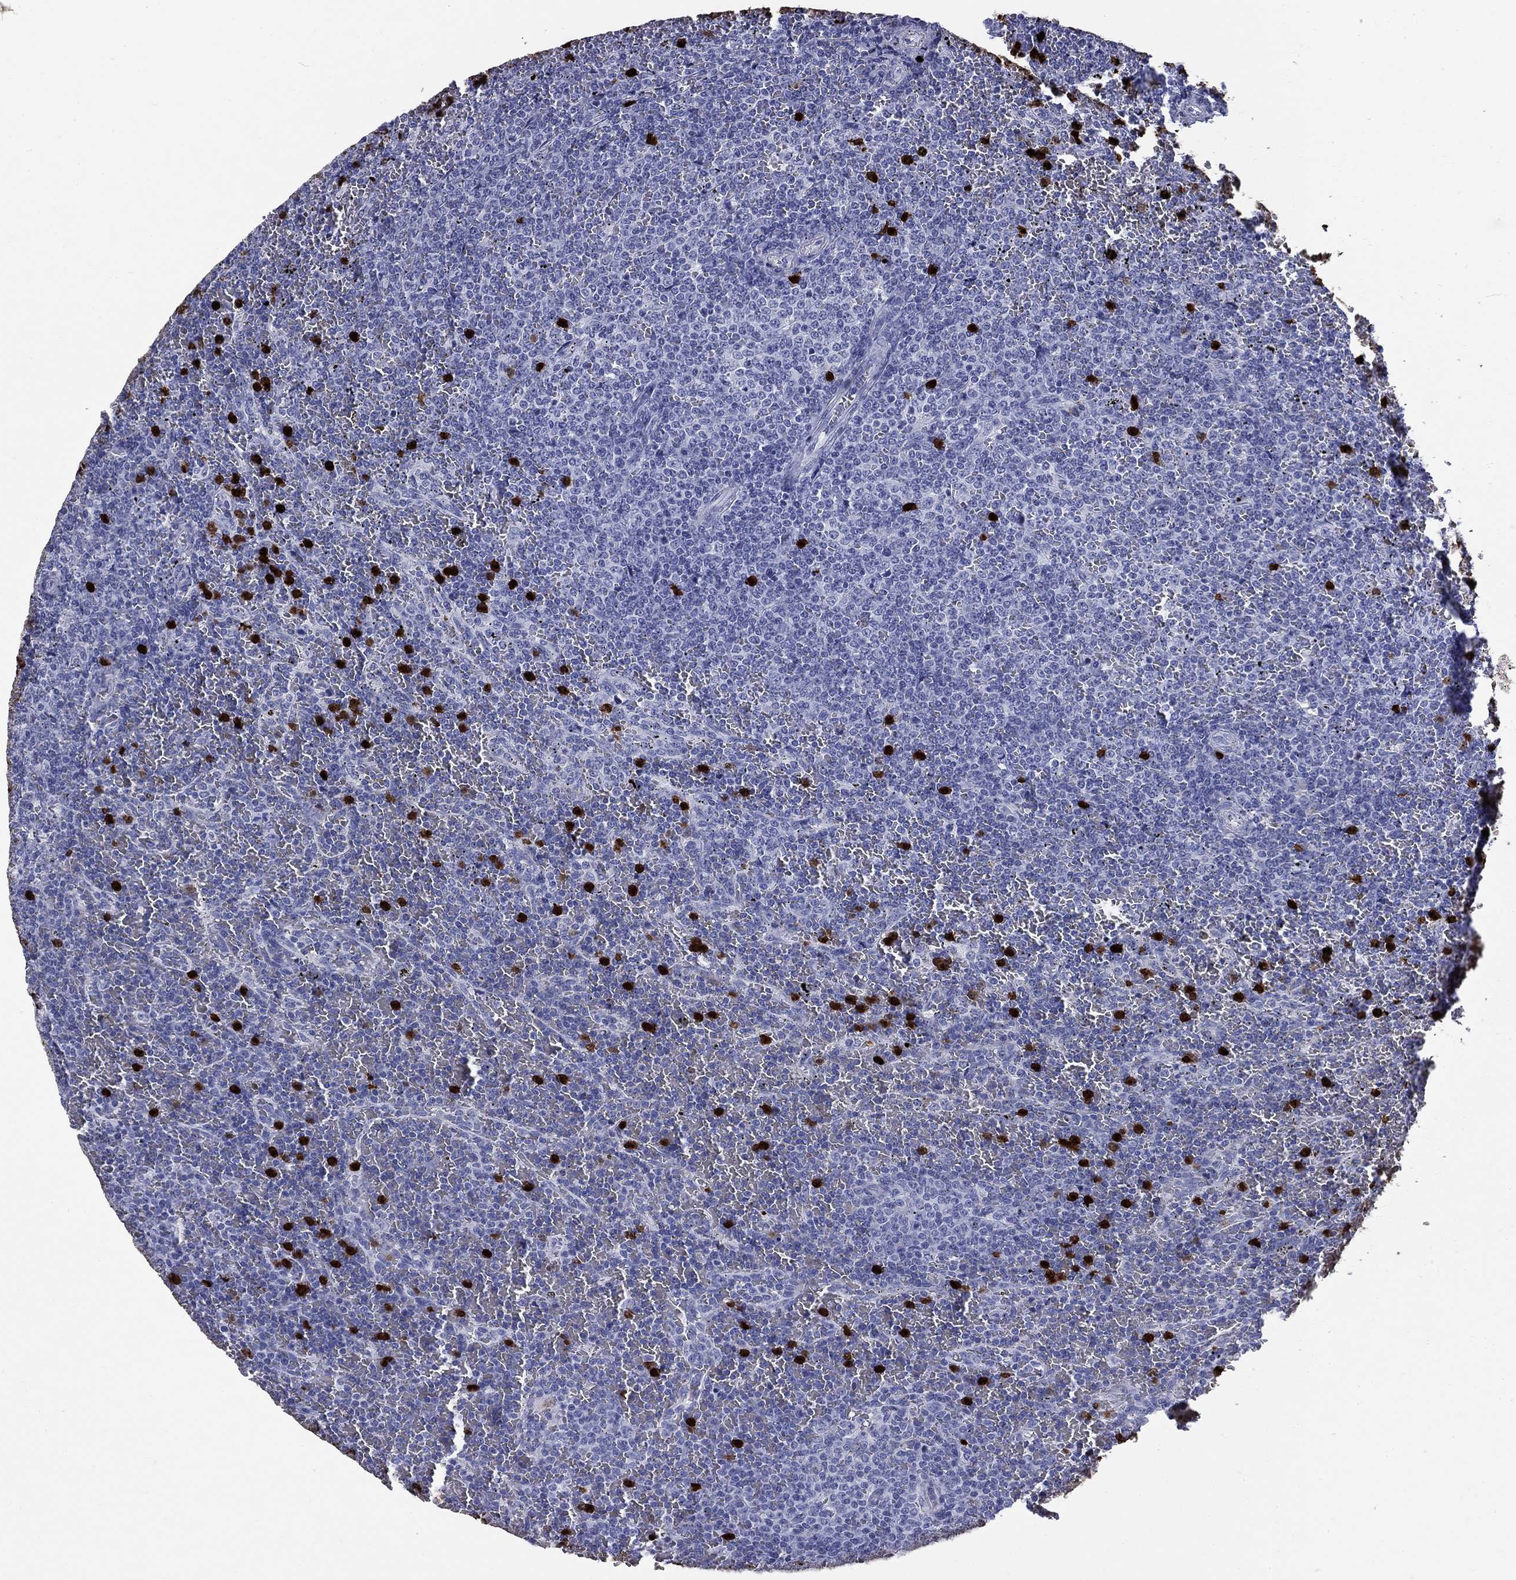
{"staining": {"intensity": "negative", "quantity": "none", "location": "none"}, "tissue": "lymphoma", "cell_type": "Tumor cells", "image_type": "cancer", "snomed": [{"axis": "morphology", "description": "Malignant lymphoma, non-Hodgkin's type, Low grade"}, {"axis": "topography", "description": "Spleen"}], "caption": "Immunohistochemistry micrograph of neoplastic tissue: low-grade malignant lymphoma, non-Hodgkin's type stained with DAB (3,3'-diaminobenzidine) shows no significant protein staining in tumor cells. (Brightfield microscopy of DAB immunohistochemistry at high magnification).", "gene": "TRIM29", "patient": {"sex": "female", "age": 77}}